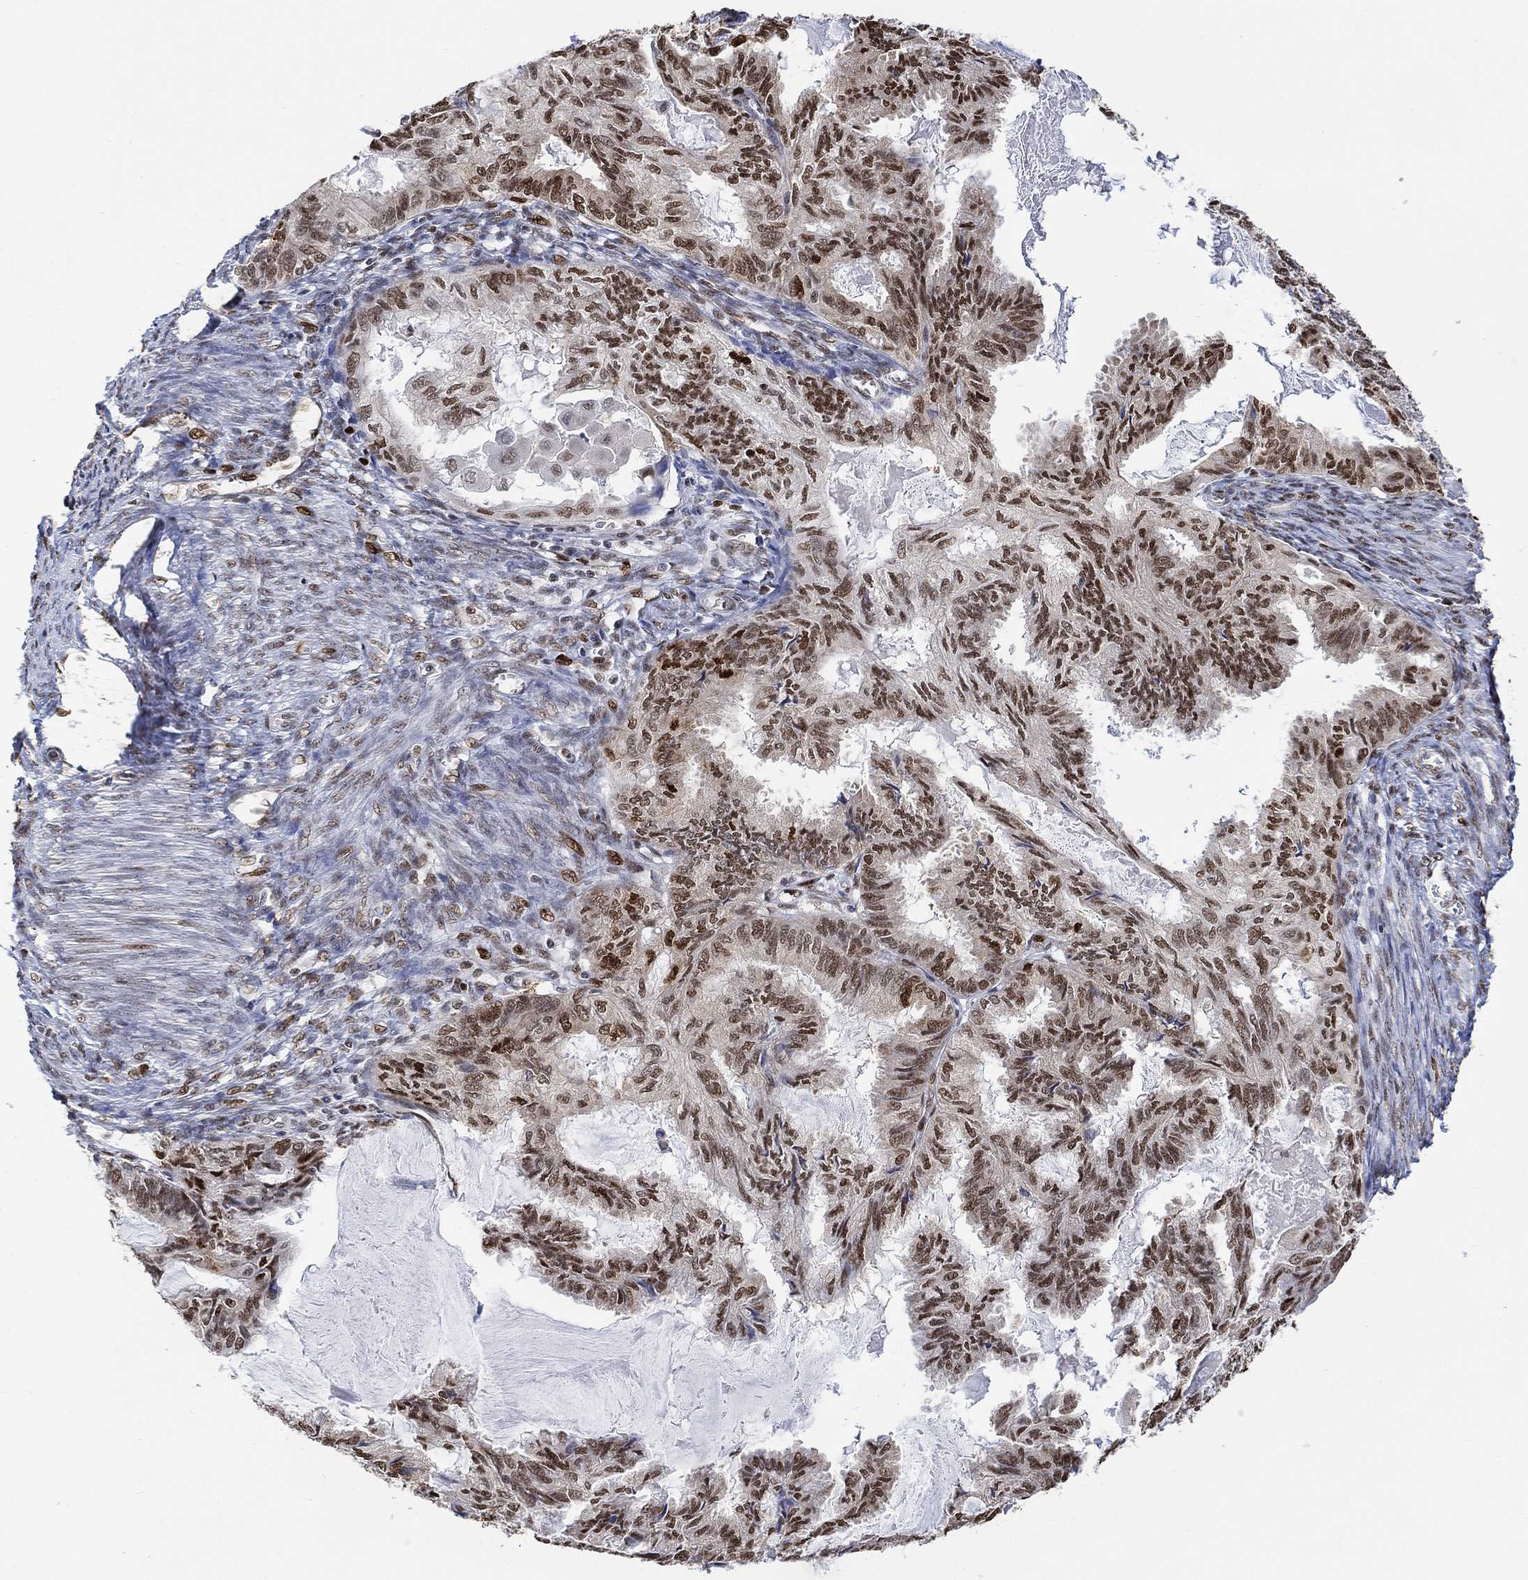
{"staining": {"intensity": "moderate", "quantity": "25%-75%", "location": "nuclear"}, "tissue": "endometrial cancer", "cell_type": "Tumor cells", "image_type": "cancer", "snomed": [{"axis": "morphology", "description": "Adenocarcinoma, NOS"}, {"axis": "topography", "description": "Endometrium"}], "caption": "Protein expression analysis of human endometrial cancer (adenocarcinoma) reveals moderate nuclear positivity in approximately 25%-75% of tumor cells.", "gene": "RAD54L2", "patient": {"sex": "female", "age": 86}}